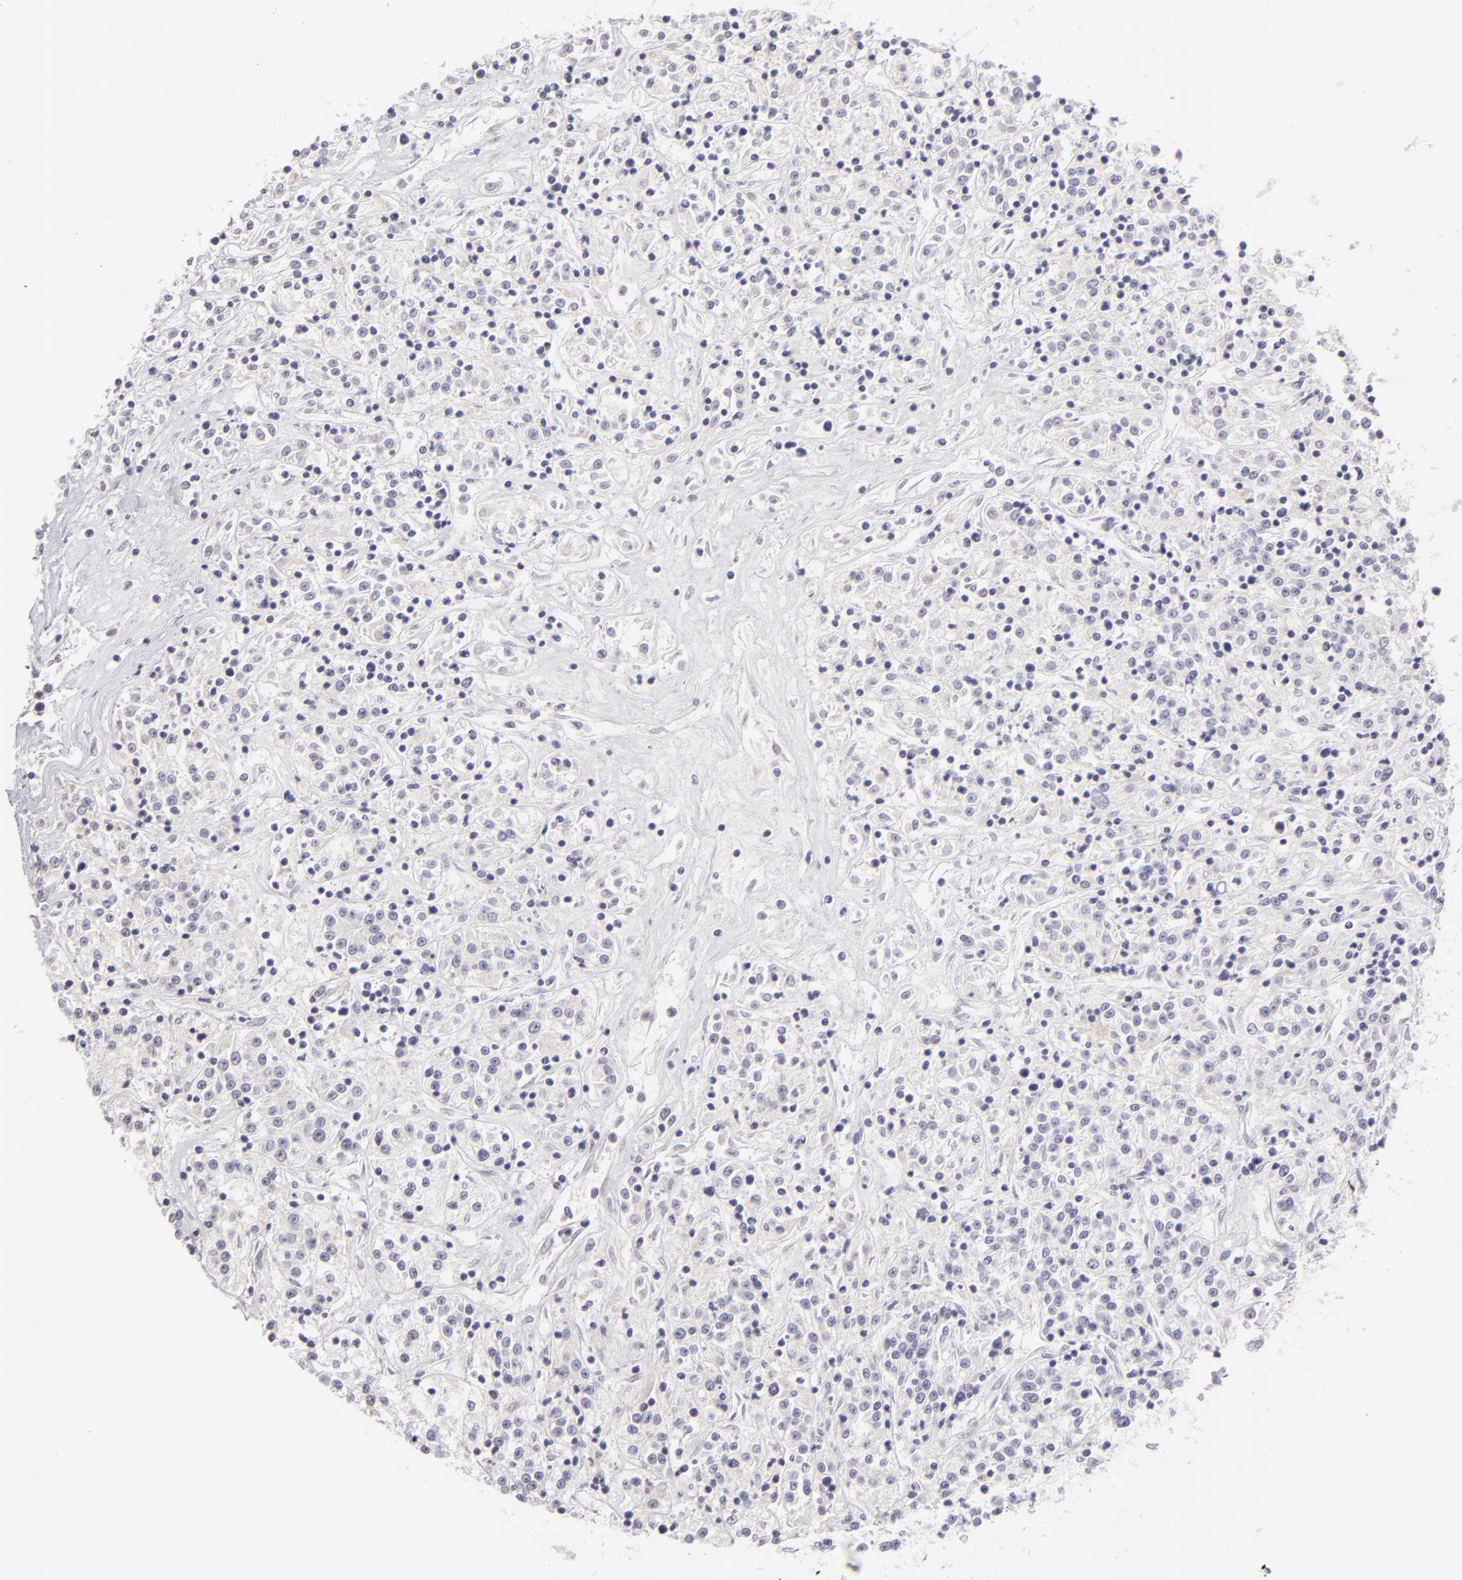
{"staining": {"intensity": "negative", "quantity": "none", "location": "none"}, "tissue": "renal cancer", "cell_type": "Tumor cells", "image_type": "cancer", "snomed": [{"axis": "morphology", "description": "Adenocarcinoma, NOS"}, {"axis": "topography", "description": "Kidney"}], "caption": "Image shows no protein expression in tumor cells of adenocarcinoma (renal) tissue.", "gene": "IL2RA", "patient": {"sex": "female", "age": 76}}